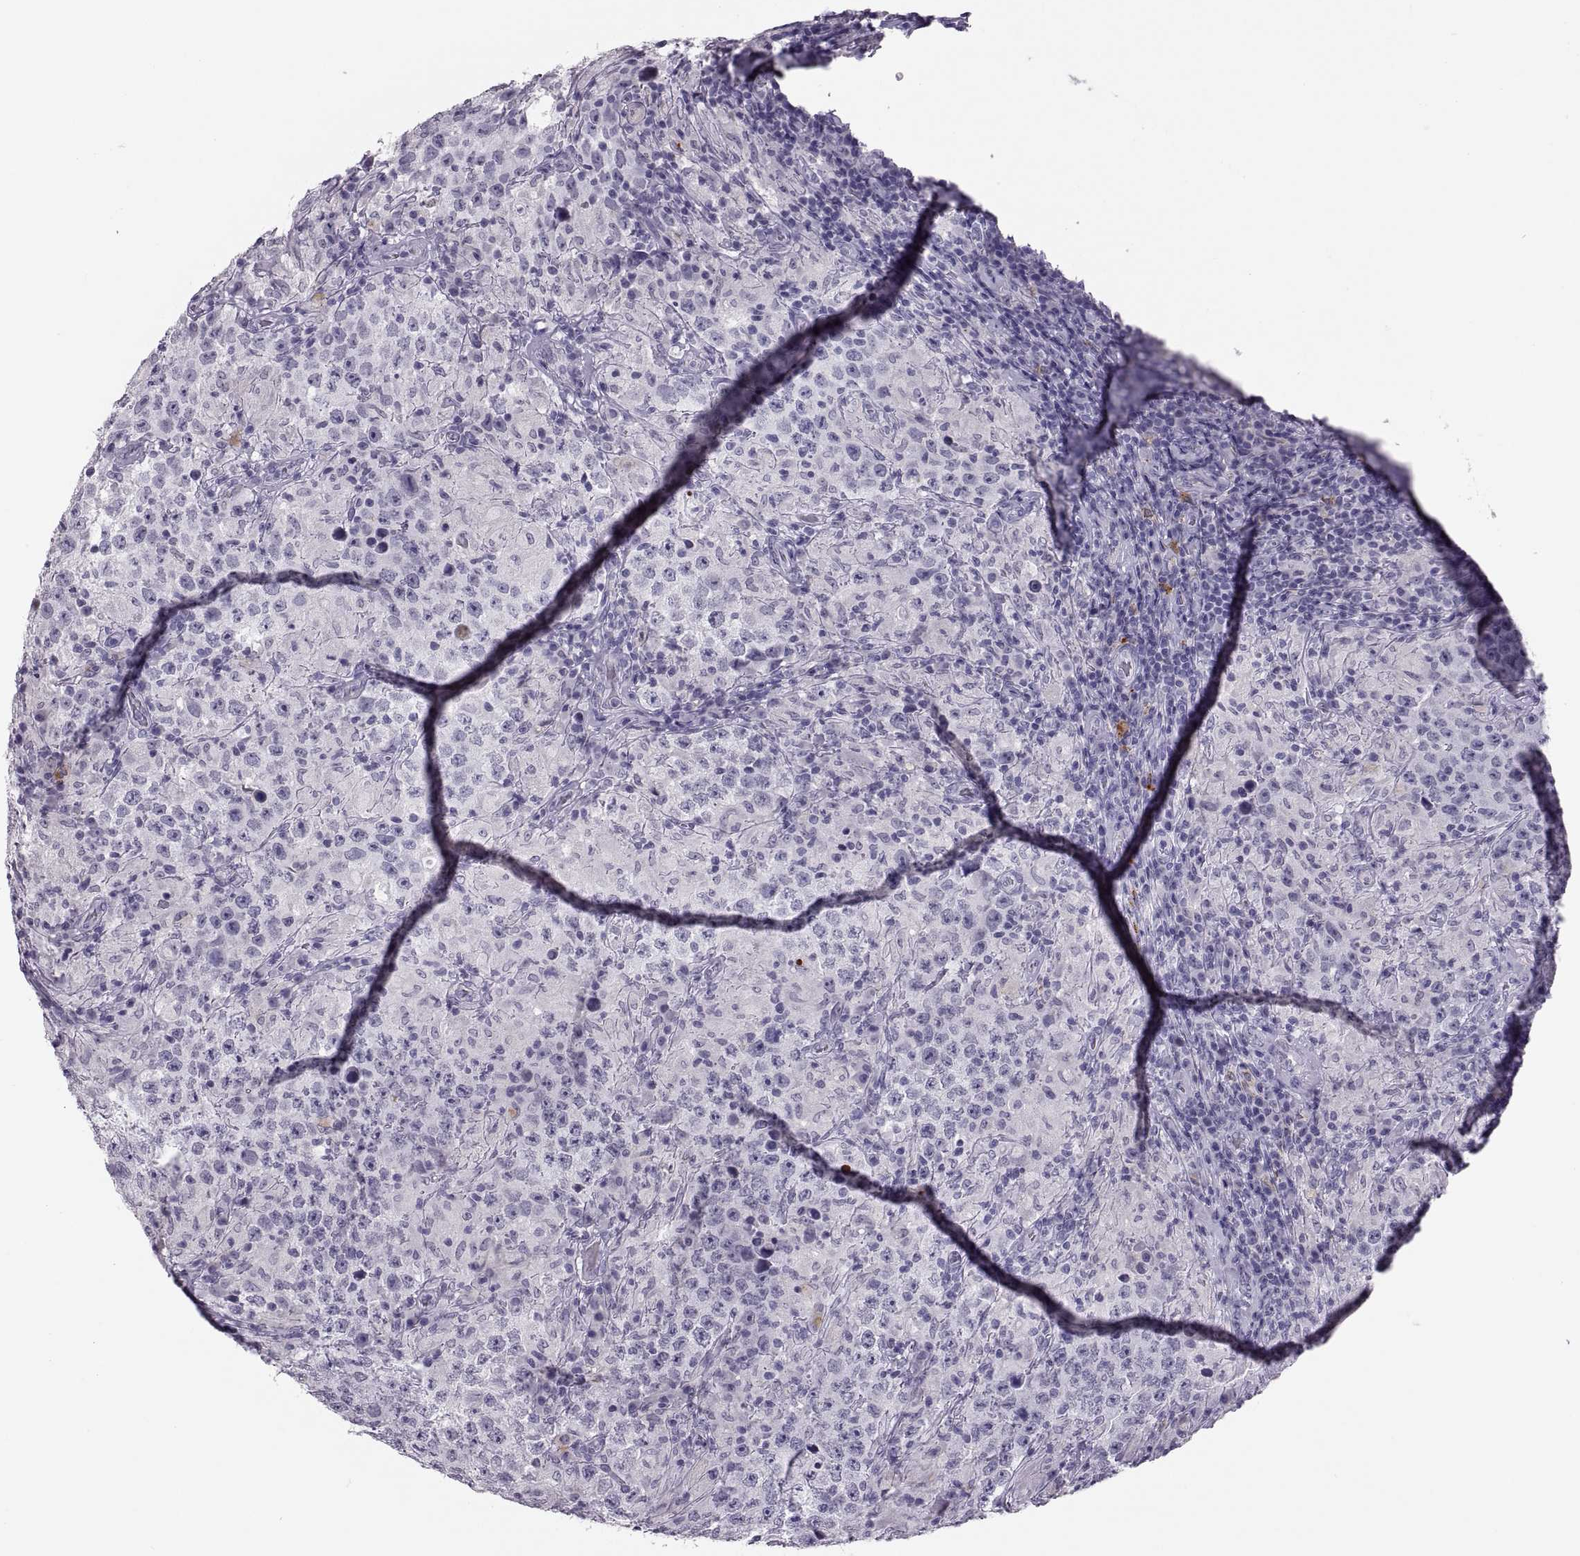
{"staining": {"intensity": "negative", "quantity": "none", "location": "none"}, "tissue": "testis cancer", "cell_type": "Tumor cells", "image_type": "cancer", "snomed": [{"axis": "morphology", "description": "Seminoma, NOS"}, {"axis": "morphology", "description": "Carcinoma, Embryonal, NOS"}, {"axis": "topography", "description": "Testis"}], "caption": "The immunohistochemistry histopathology image has no significant expression in tumor cells of testis cancer (seminoma) tissue.", "gene": "QRICH2", "patient": {"sex": "male", "age": 41}}